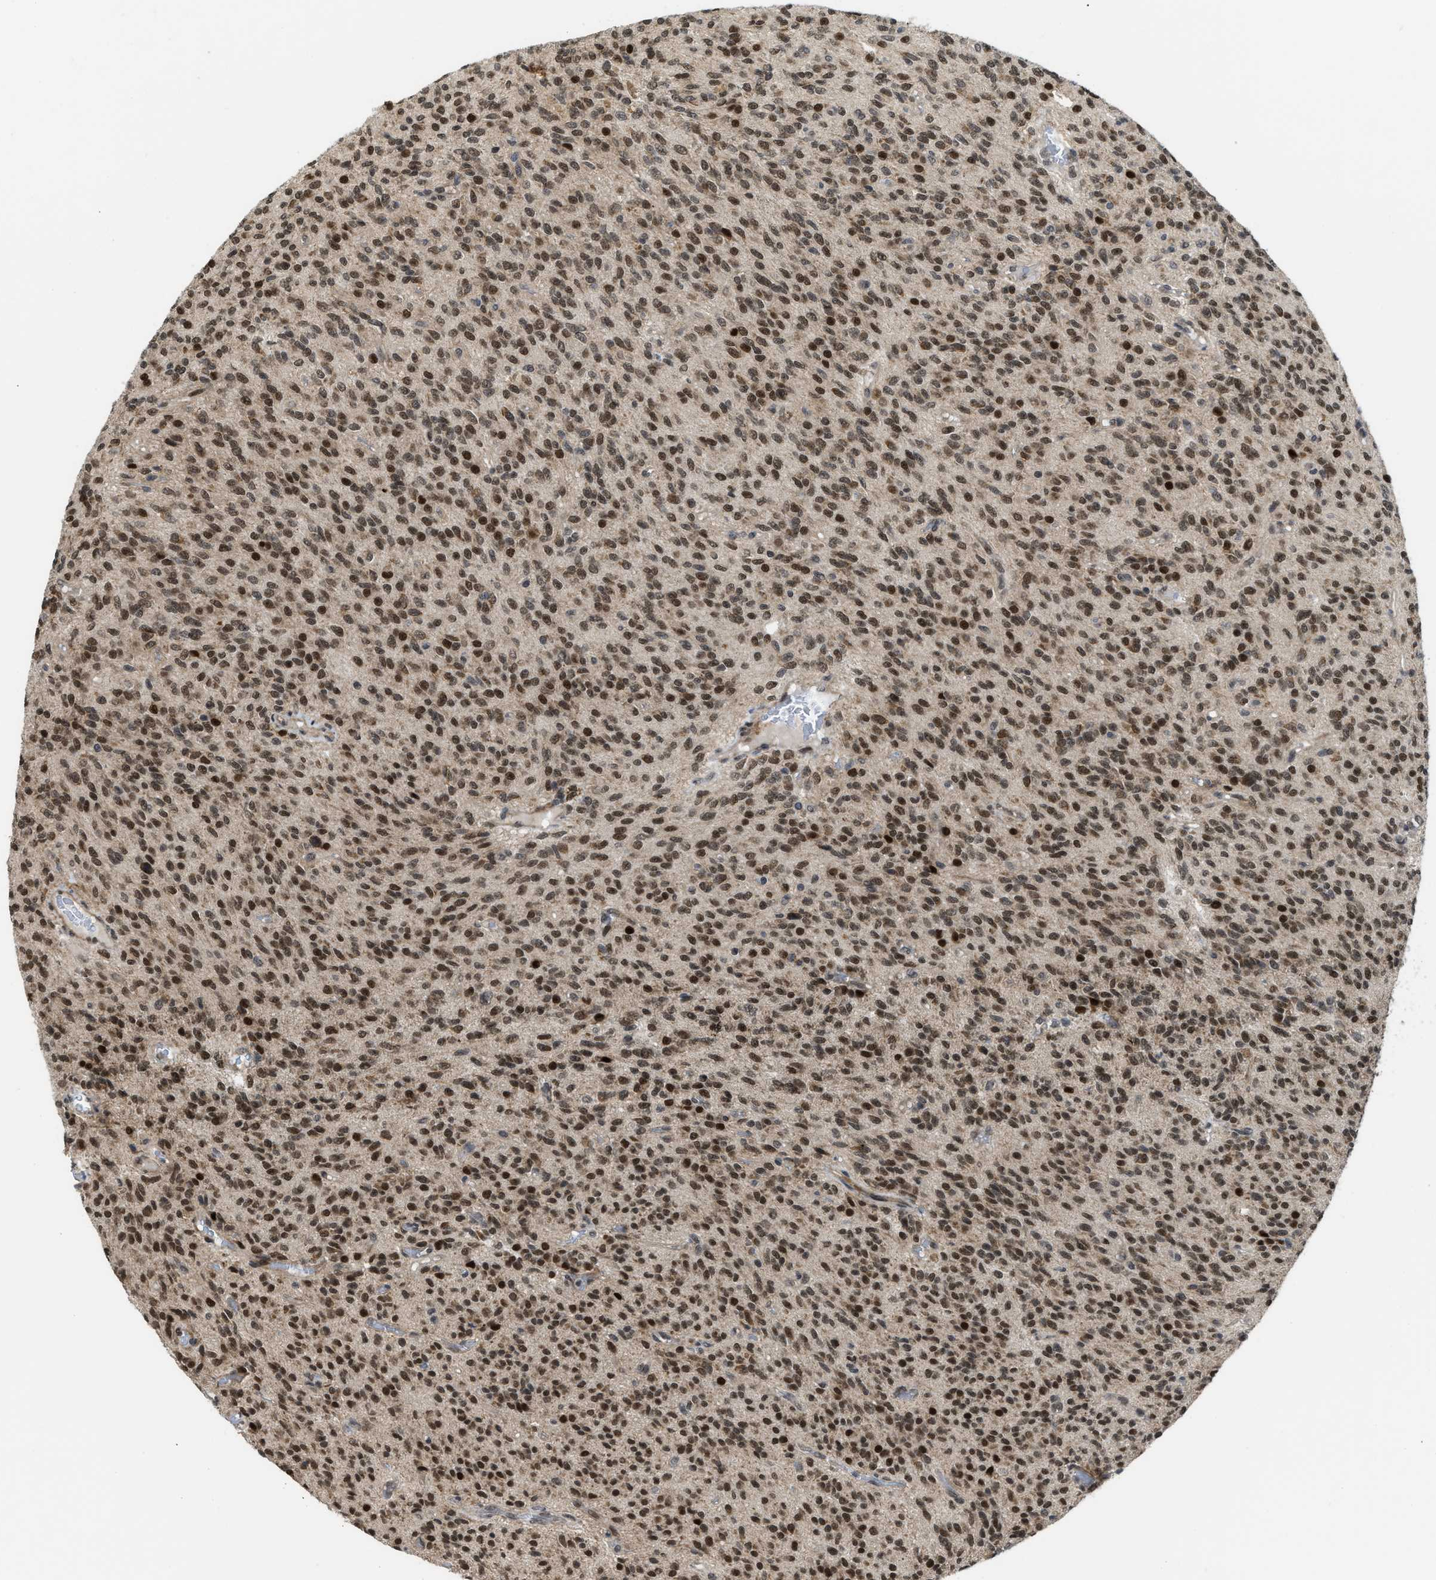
{"staining": {"intensity": "moderate", "quantity": ">75%", "location": "nuclear"}, "tissue": "glioma", "cell_type": "Tumor cells", "image_type": "cancer", "snomed": [{"axis": "morphology", "description": "Glioma, malignant, High grade"}, {"axis": "topography", "description": "Brain"}], "caption": "Immunohistochemistry (IHC) of human malignant high-grade glioma displays medium levels of moderate nuclear expression in approximately >75% of tumor cells. The staining was performed using DAB (3,3'-diaminobenzidine), with brown indicating positive protein expression. Nuclei are stained blue with hematoxylin.", "gene": "ZNF250", "patient": {"sex": "male", "age": 34}}